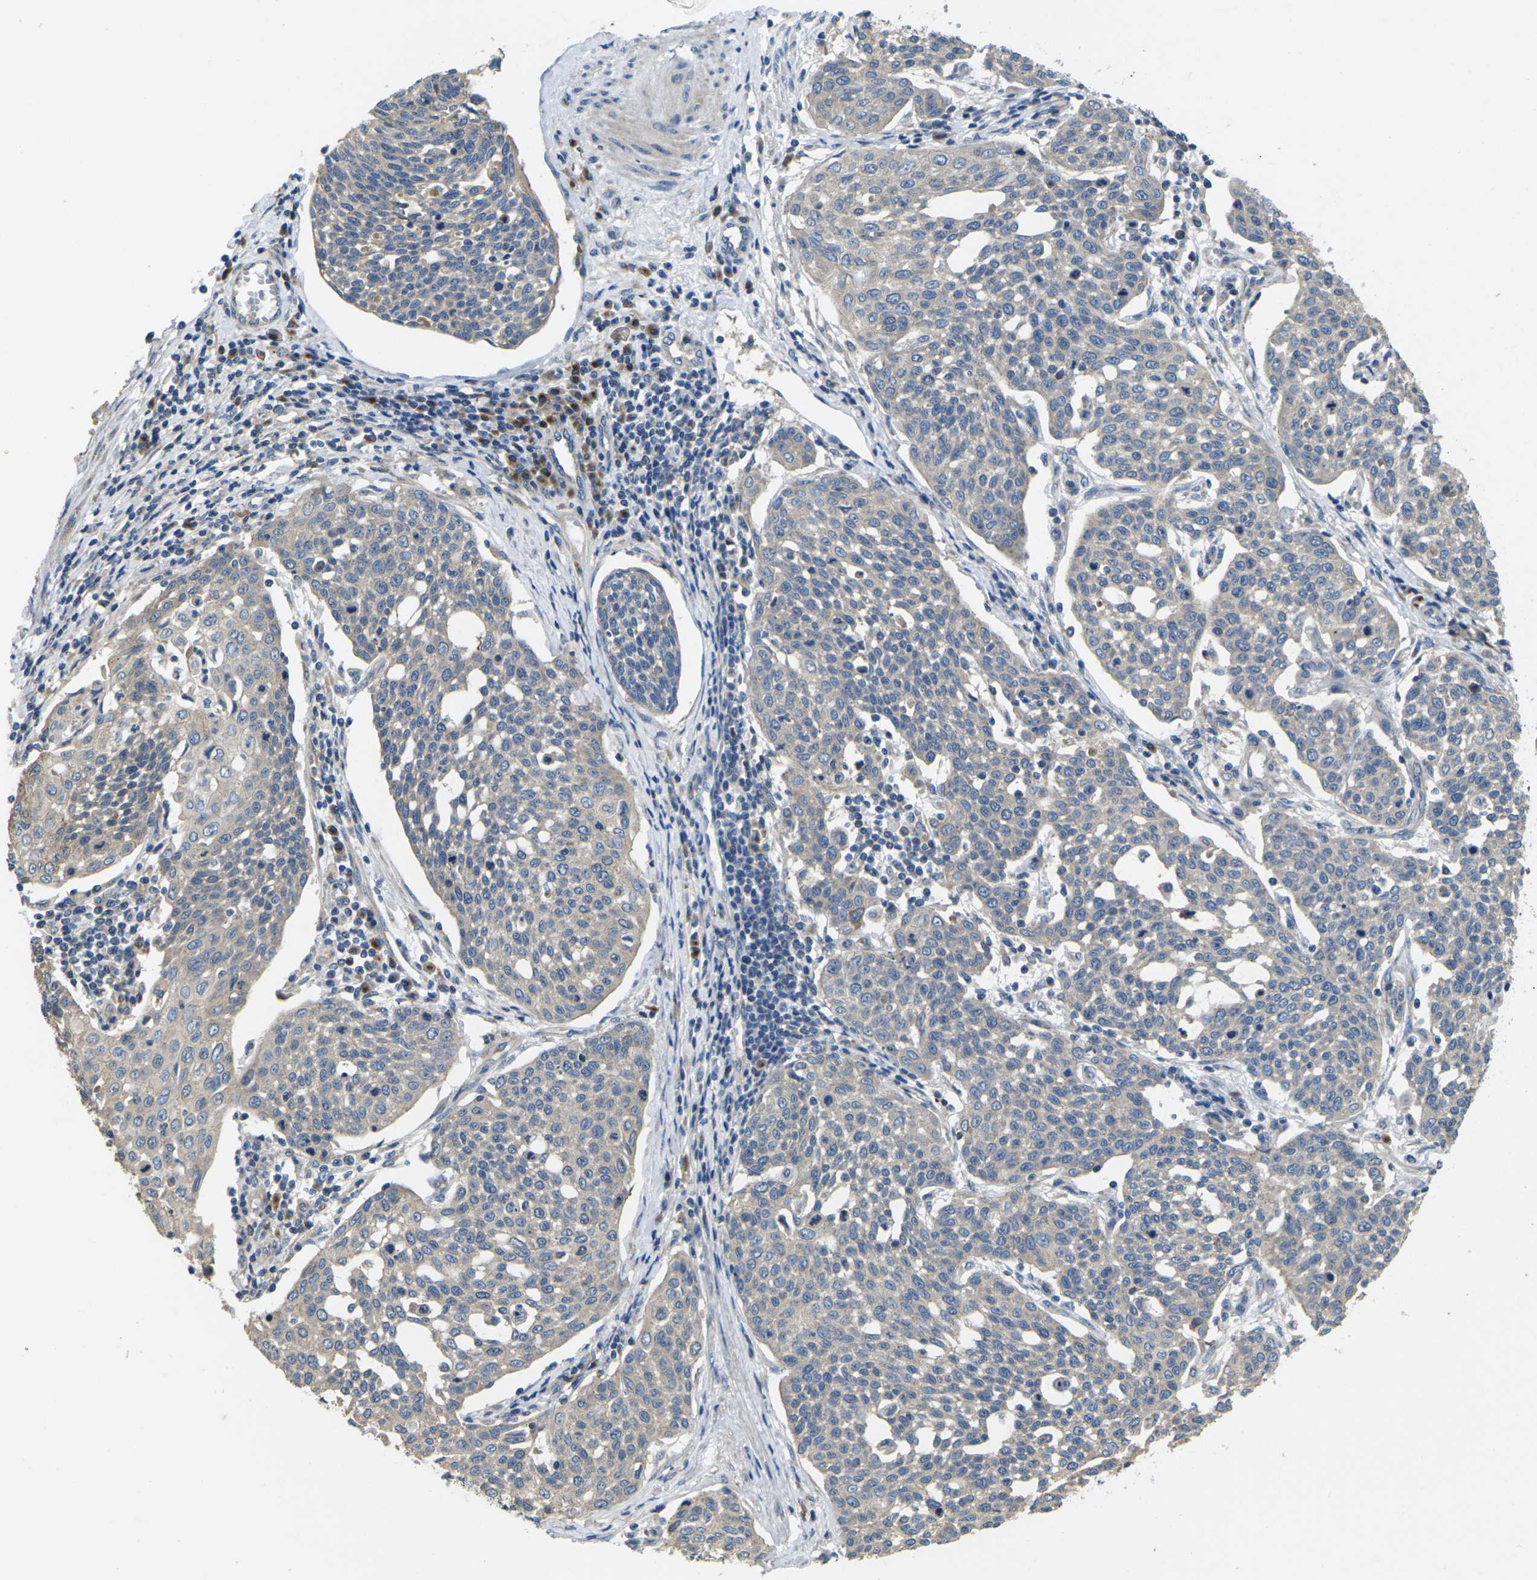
{"staining": {"intensity": "weak", "quantity": "<25%", "location": "cytoplasmic/membranous"}, "tissue": "cervical cancer", "cell_type": "Tumor cells", "image_type": "cancer", "snomed": [{"axis": "morphology", "description": "Squamous cell carcinoma, NOS"}, {"axis": "topography", "description": "Cervix"}], "caption": "An immunohistochemistry (IHC) image of cervical cancer (squamous cell carcinoma) is shown. There is no staining in tumor cells of cervical cancer (squamous cell carcinoma).", "gene": "TMCC2", "patient": {"sex": "female", "age": 34}}